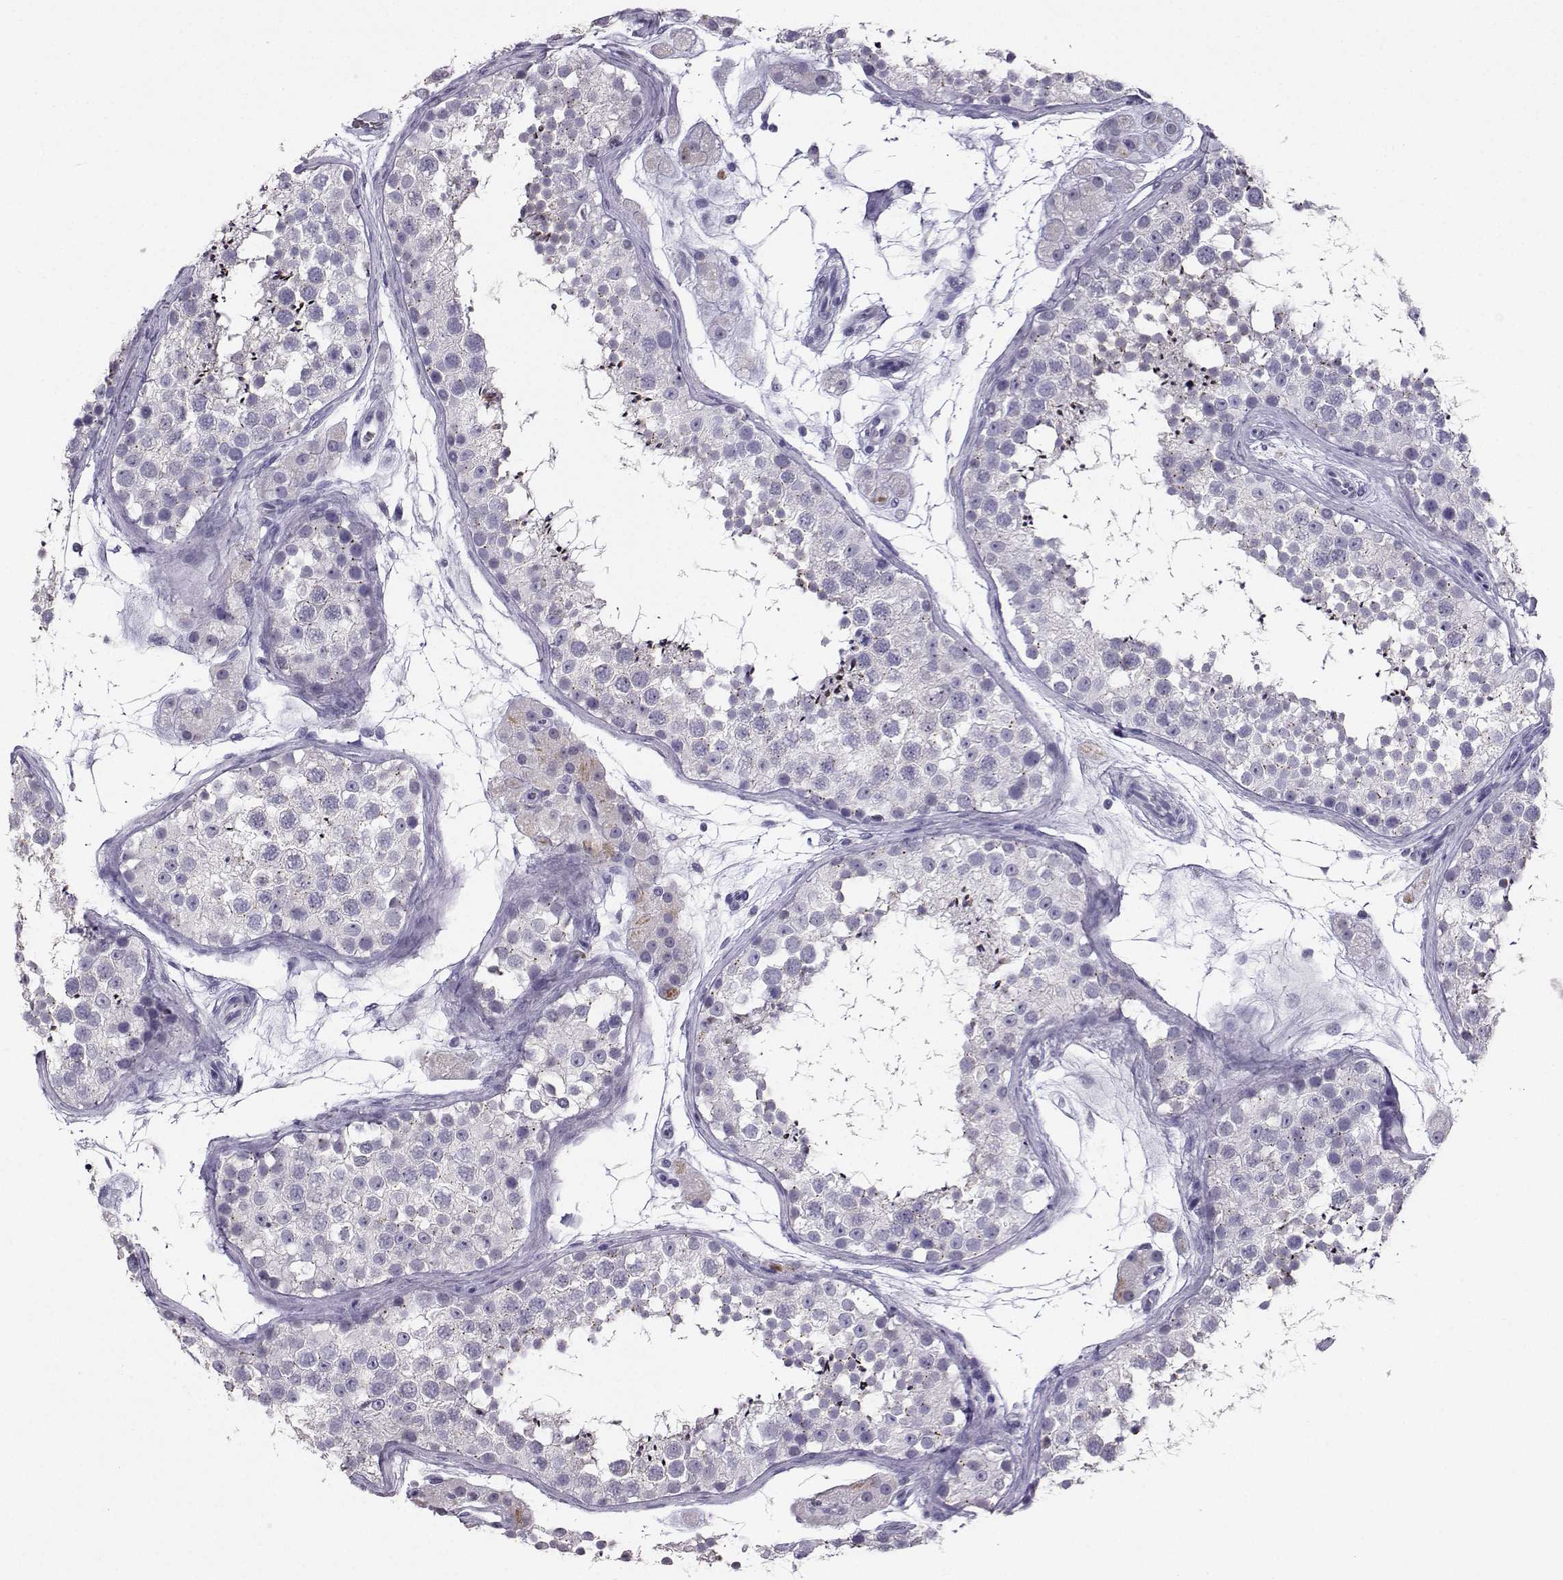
{"staining": {"intensity": "negative", "quantity": "none", "location": "none"}, "tissue": "testis", "cell_type": "Cells in seminiferous ducts", "image_type": "normal", "snomed": [{"axis": "morphology", "description": "Normal tissue, NOS"}, {"axis": "topography", "description": "Testis"}], "caption": "This is a image of immunohistochemistry (IHC) staining of benign testis, which shows no expression in cells in seminiferous ducts.", "gene": "TBR1", "patient": {"sex": "male", "age": 41}}